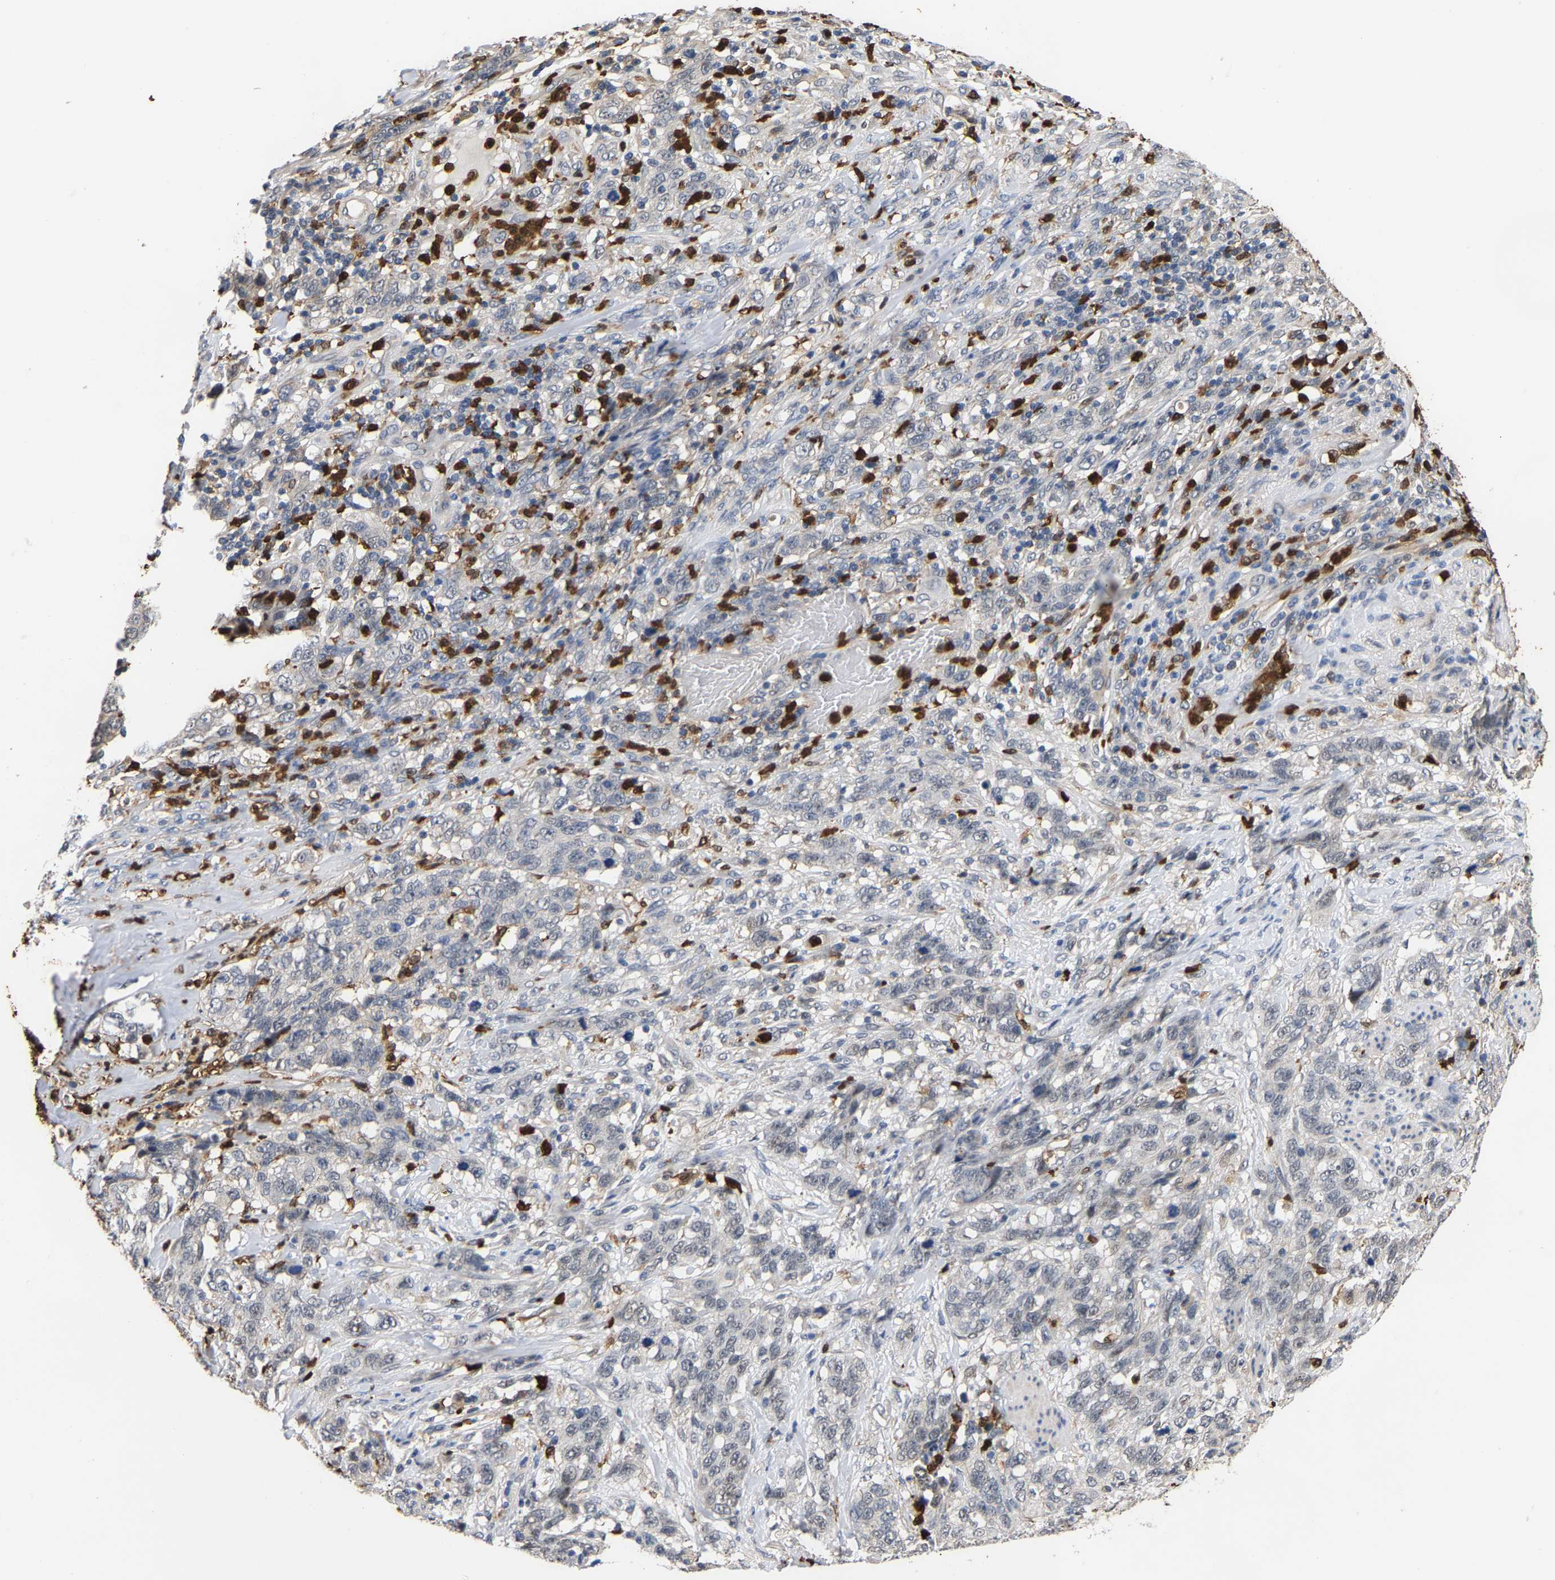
{"staining": {"intensity": "negative", "quantity": "none", "location": "none"}, "tissue": "stomach cancer", "cell_type": "Tumor cells", "image_type": "cancer", "snomed": [{"axis": "morphology", "description": "Adenocarcinoma, NOS"}, {"axis": "topography", "description": "Stomach"}], "caption": "There is no significant positivity in tumor cells of stomach cancer (adenocarcinoma).", "gene": "TDRD7", "patient": {"sex": "male", "age": 48}}